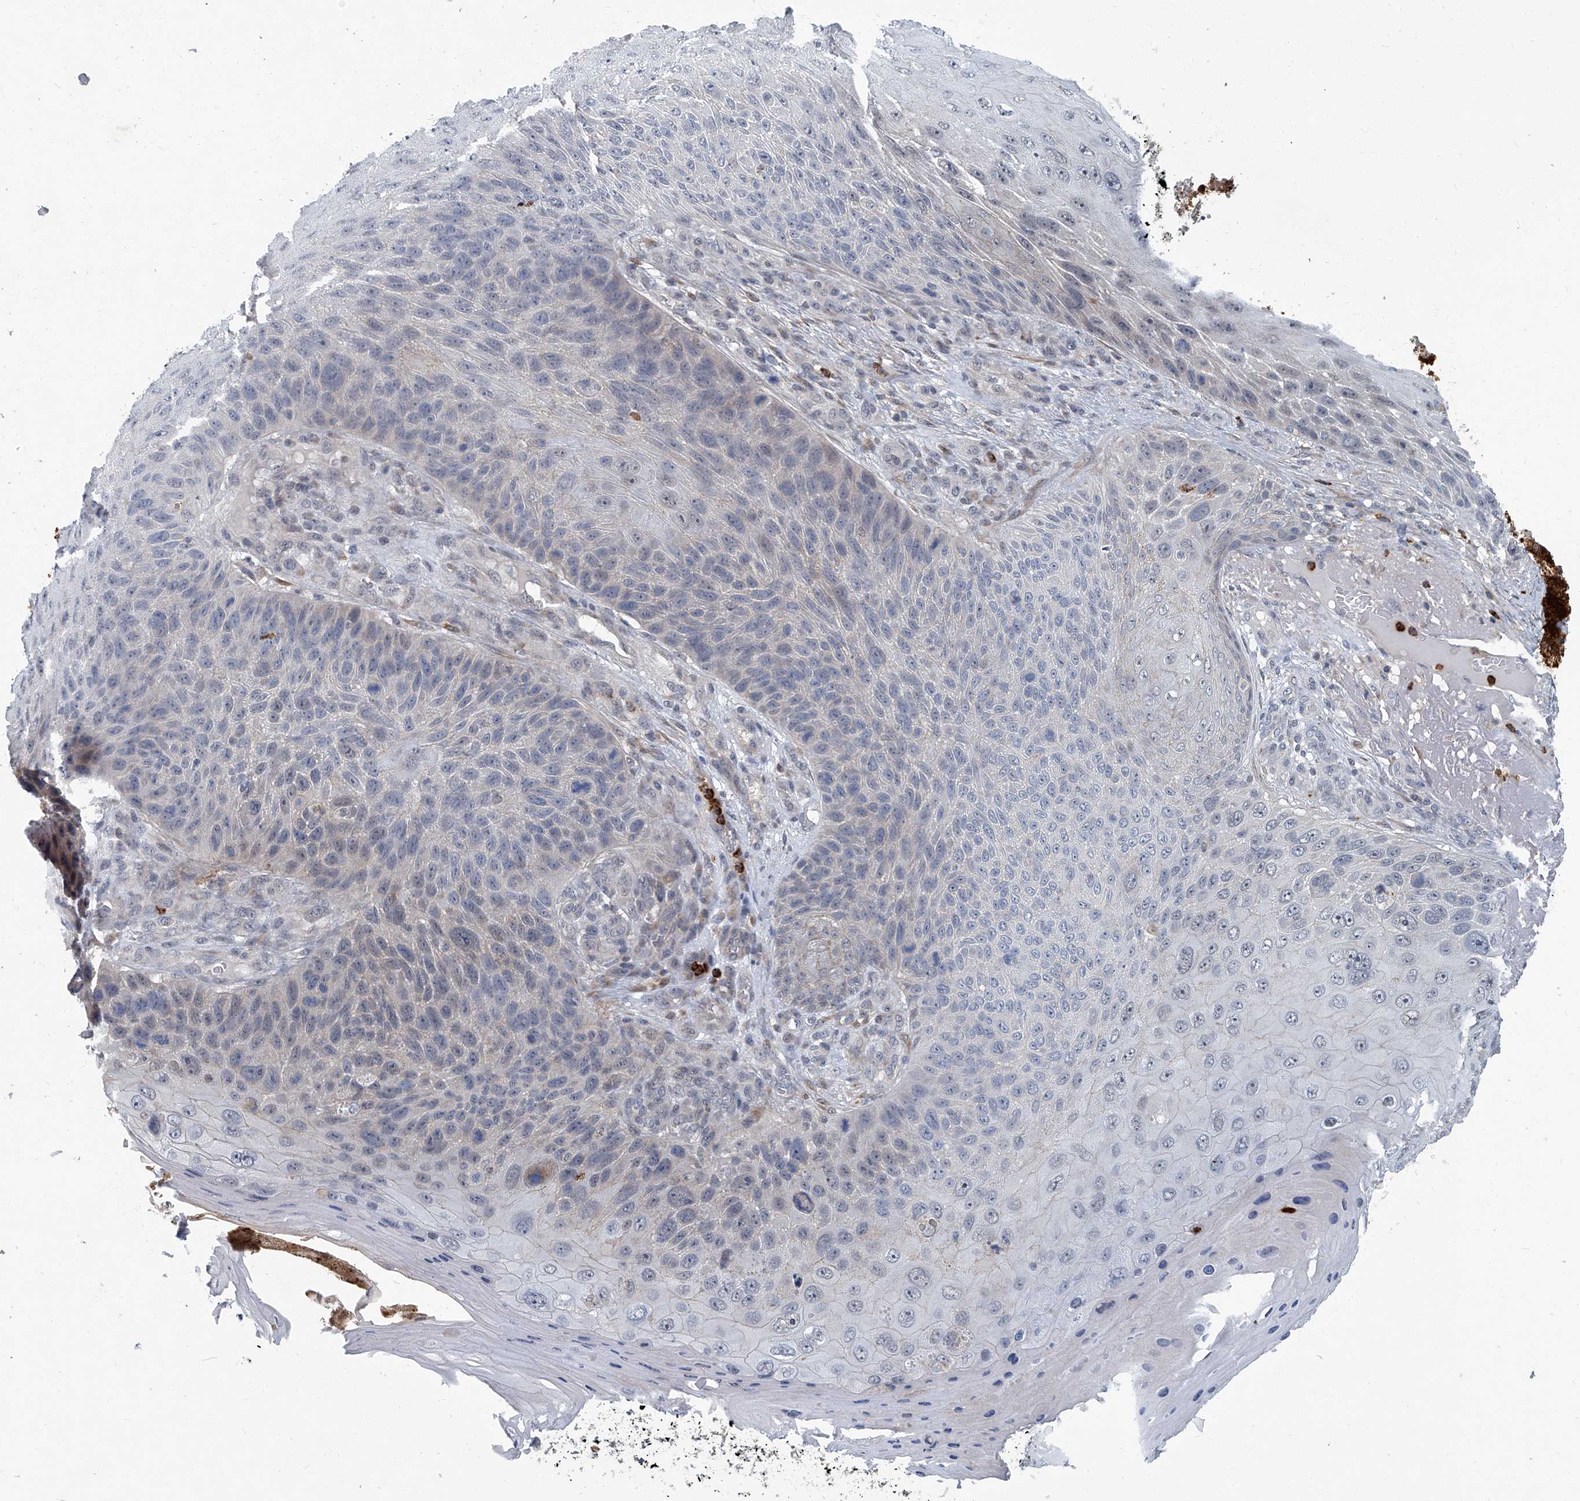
{"staining": {"intensity": "negative", "quantity": "none", "location": "none"}, "tissue": "skin cancer", "cell_type": "Tumor cells", "image_type": "cancer", "snomed": [{"axis": "morphology", "description": "Squamous cell carcinoma, NOS"}, {"axis": "topography", "description": "Skin"}], "caption": "Protein analysis of skin cancer (squamous cell carcinoma) displays no significant expression in tumor cells.", "gene": "AKNAD1", "patient": {"sex": "female", "age": 88}}